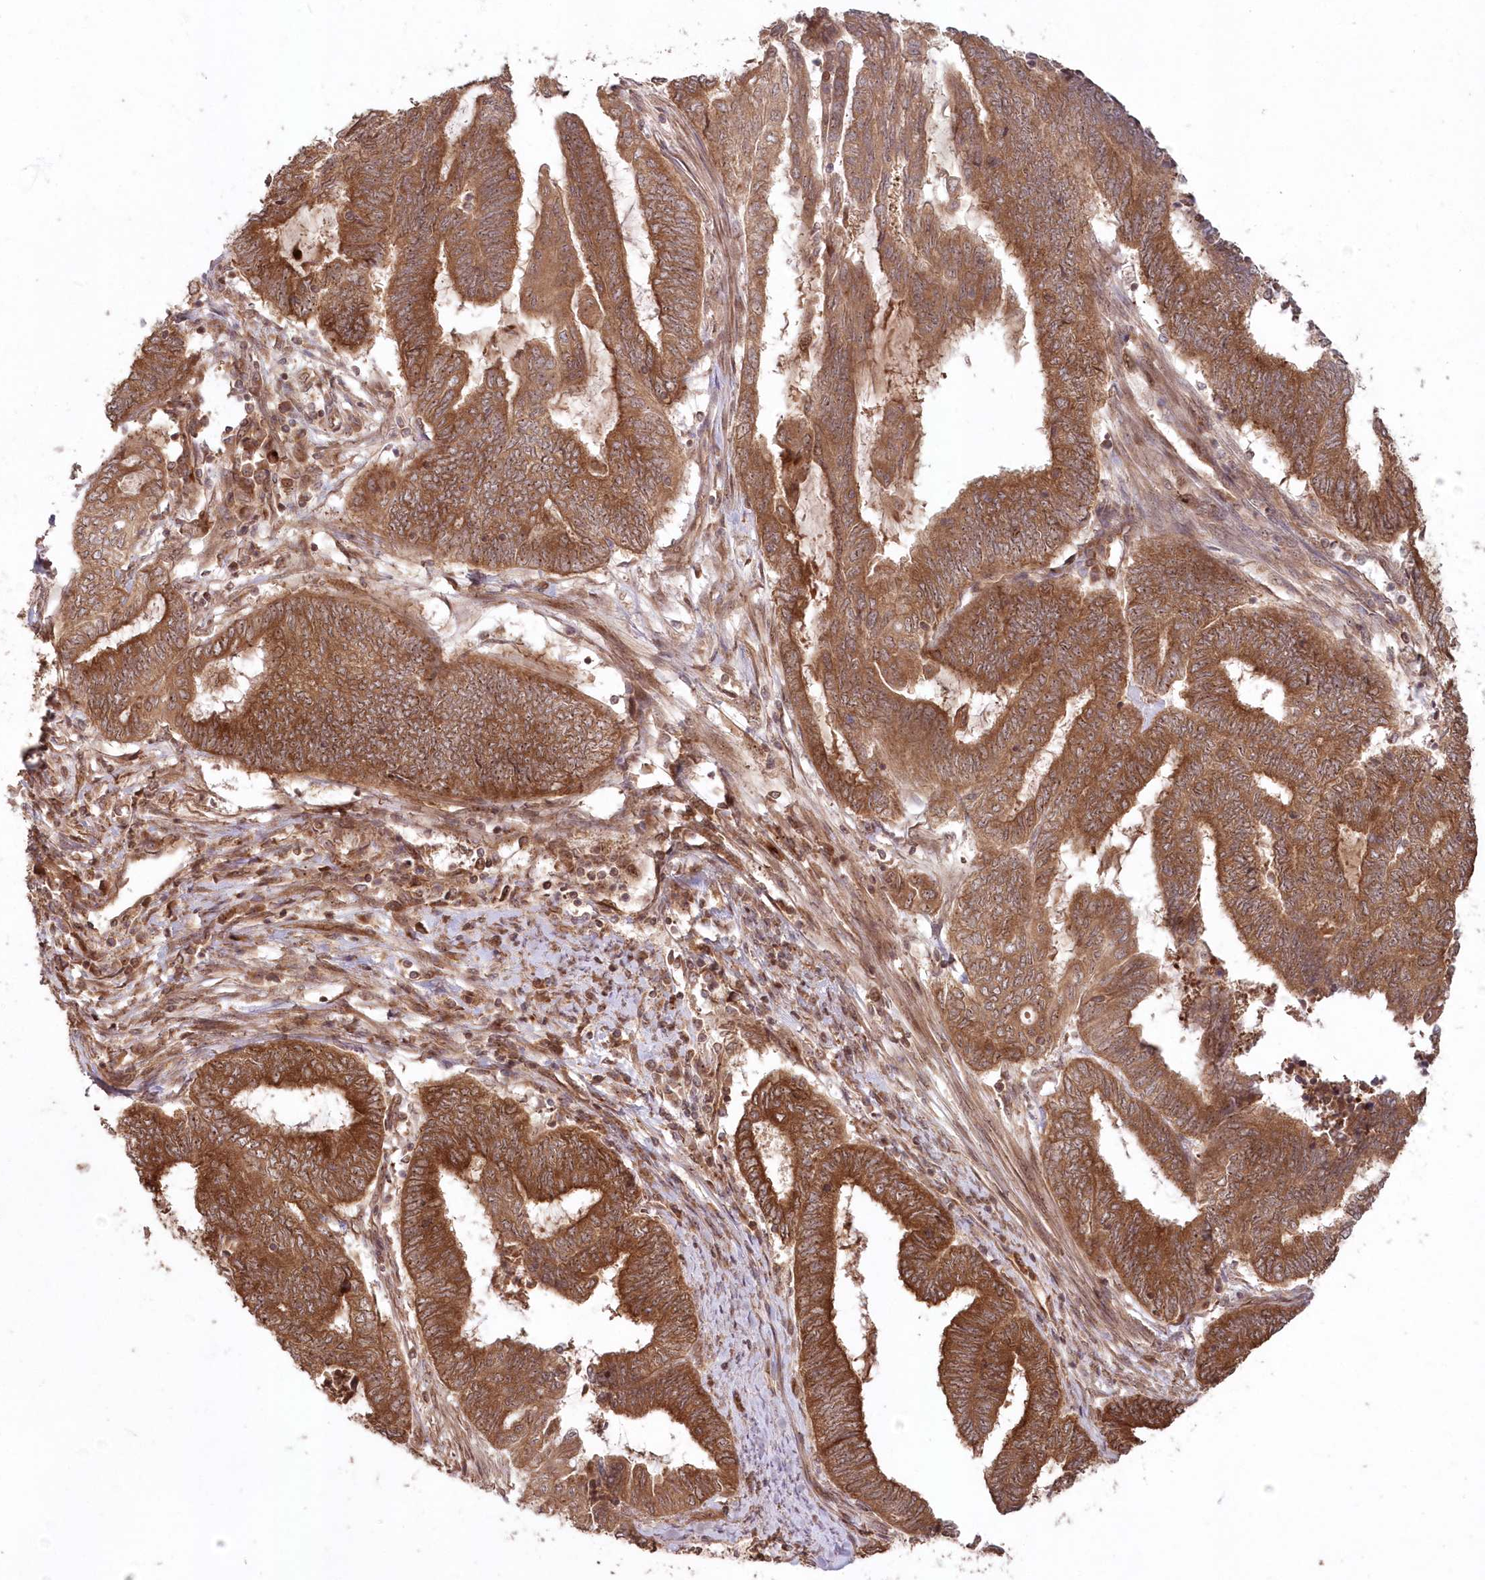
{"staining": {"intensity": "strong", "quantity": ">75%", "location": "cytoplasmic/membranous"}, "tissue": "endometrial cancer", "cell_type": "Tumor cells", "image_type": "cancer", "snomed": [{"axis": "morphology", "description": "Adenocarcinoma, NOS"}, {"axis": "topography", "description": "Uterus"}, {"axis": "topography", "description": "Endometrium"}], "caption": "This histopathology image reveals IHC staining of human endometrial cancer (adenocarcinoma), with high strong cytoplasmic/membranous positivity in about >75% of tumor cells.", "gene": "SERINC1", "patient": {"sex": "female", "age": 70}}